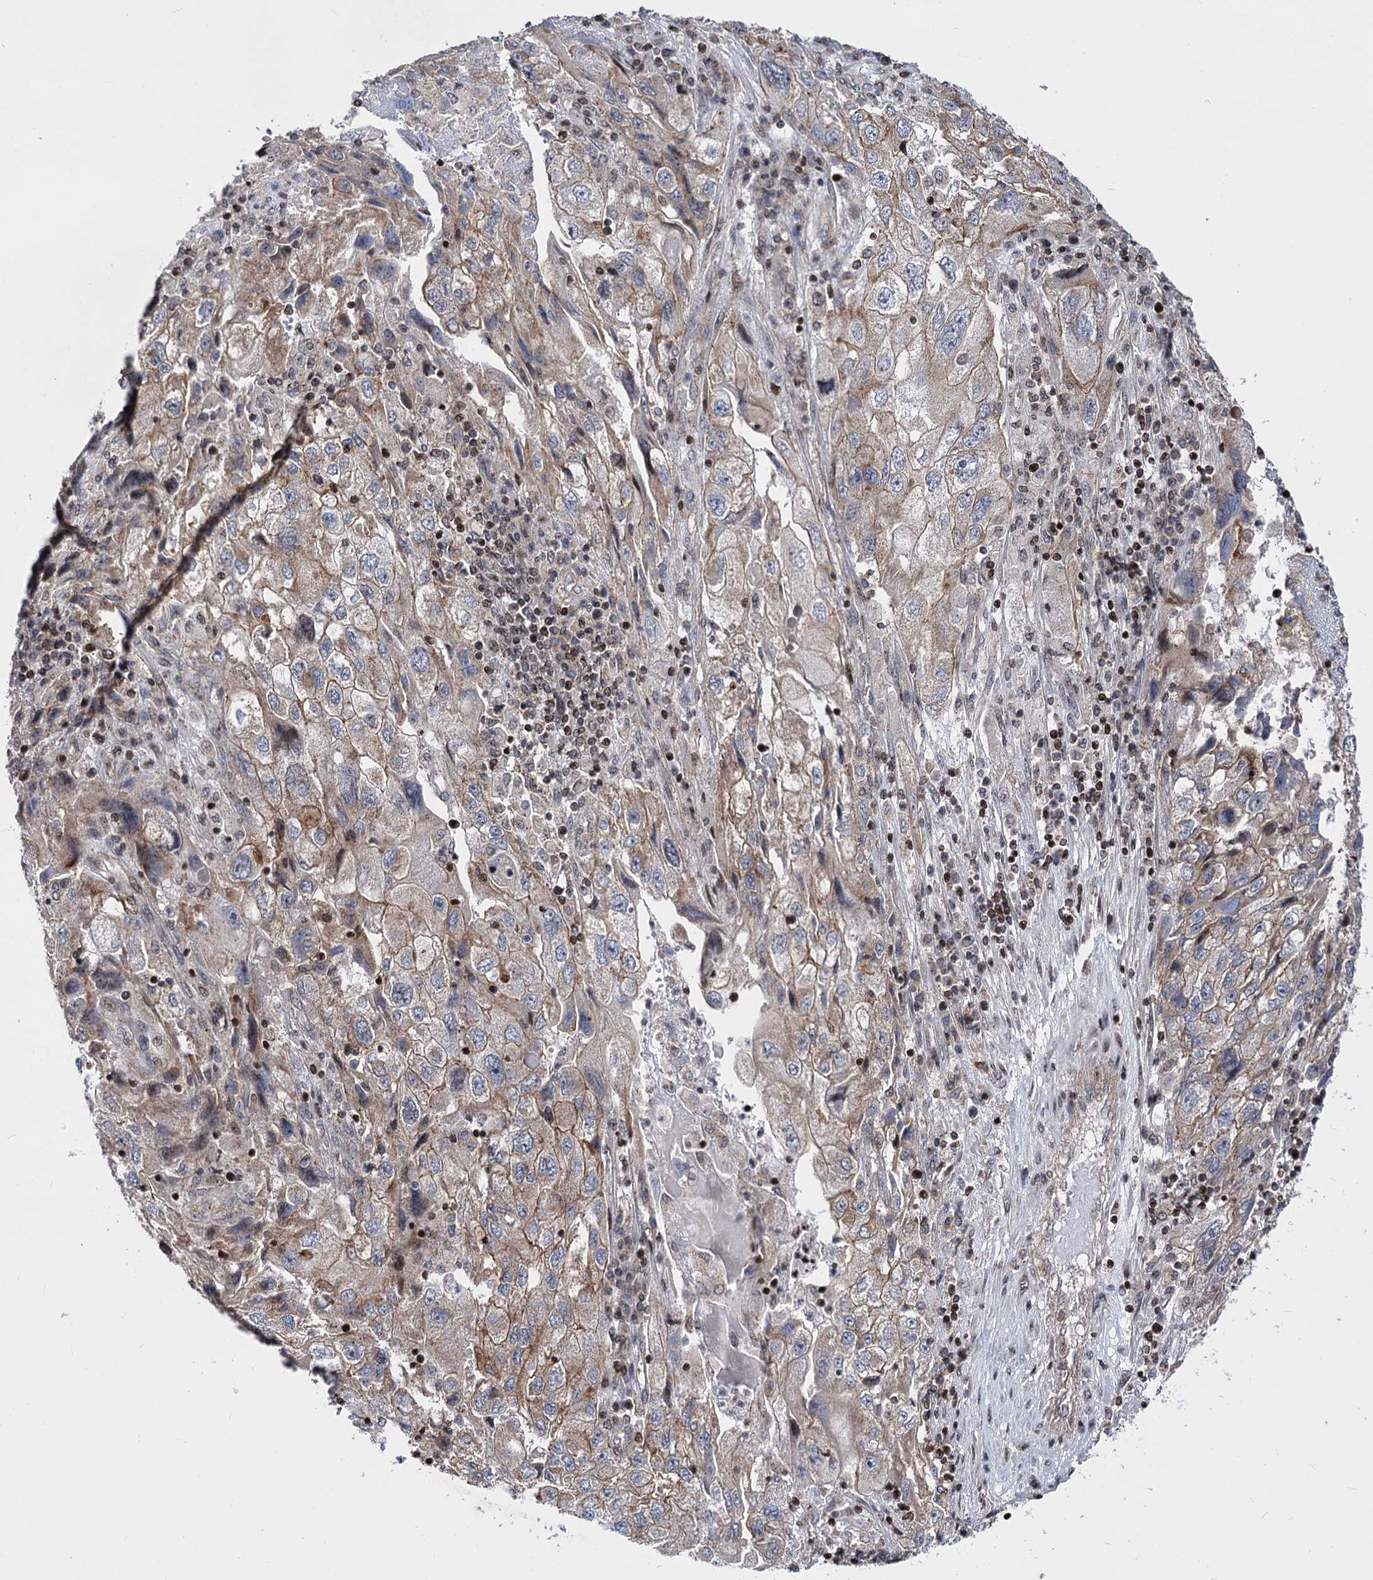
{"staining": {"intensity": "weak", "quantity": "25%-75%", "location": "cytoplasmic/membranous"}, "tissue": "endometrial cancer", "cell_type": "Tumor cells", "image_type": "cancer", "snomed": [{"axis": "morphology", "description": "Adenocarcinoma, NOS"}, {"axis": "topography", "description": "Endometrium"}], "caption": "IHC of human endometrial adenocarcinoma demonstrates low levels of weak cytoplasmic/membranous staining in approximately 25%-75% of tumor cells.", "gene": "ZFYVE27", "patient": {"sex": "female", "age": 49}}